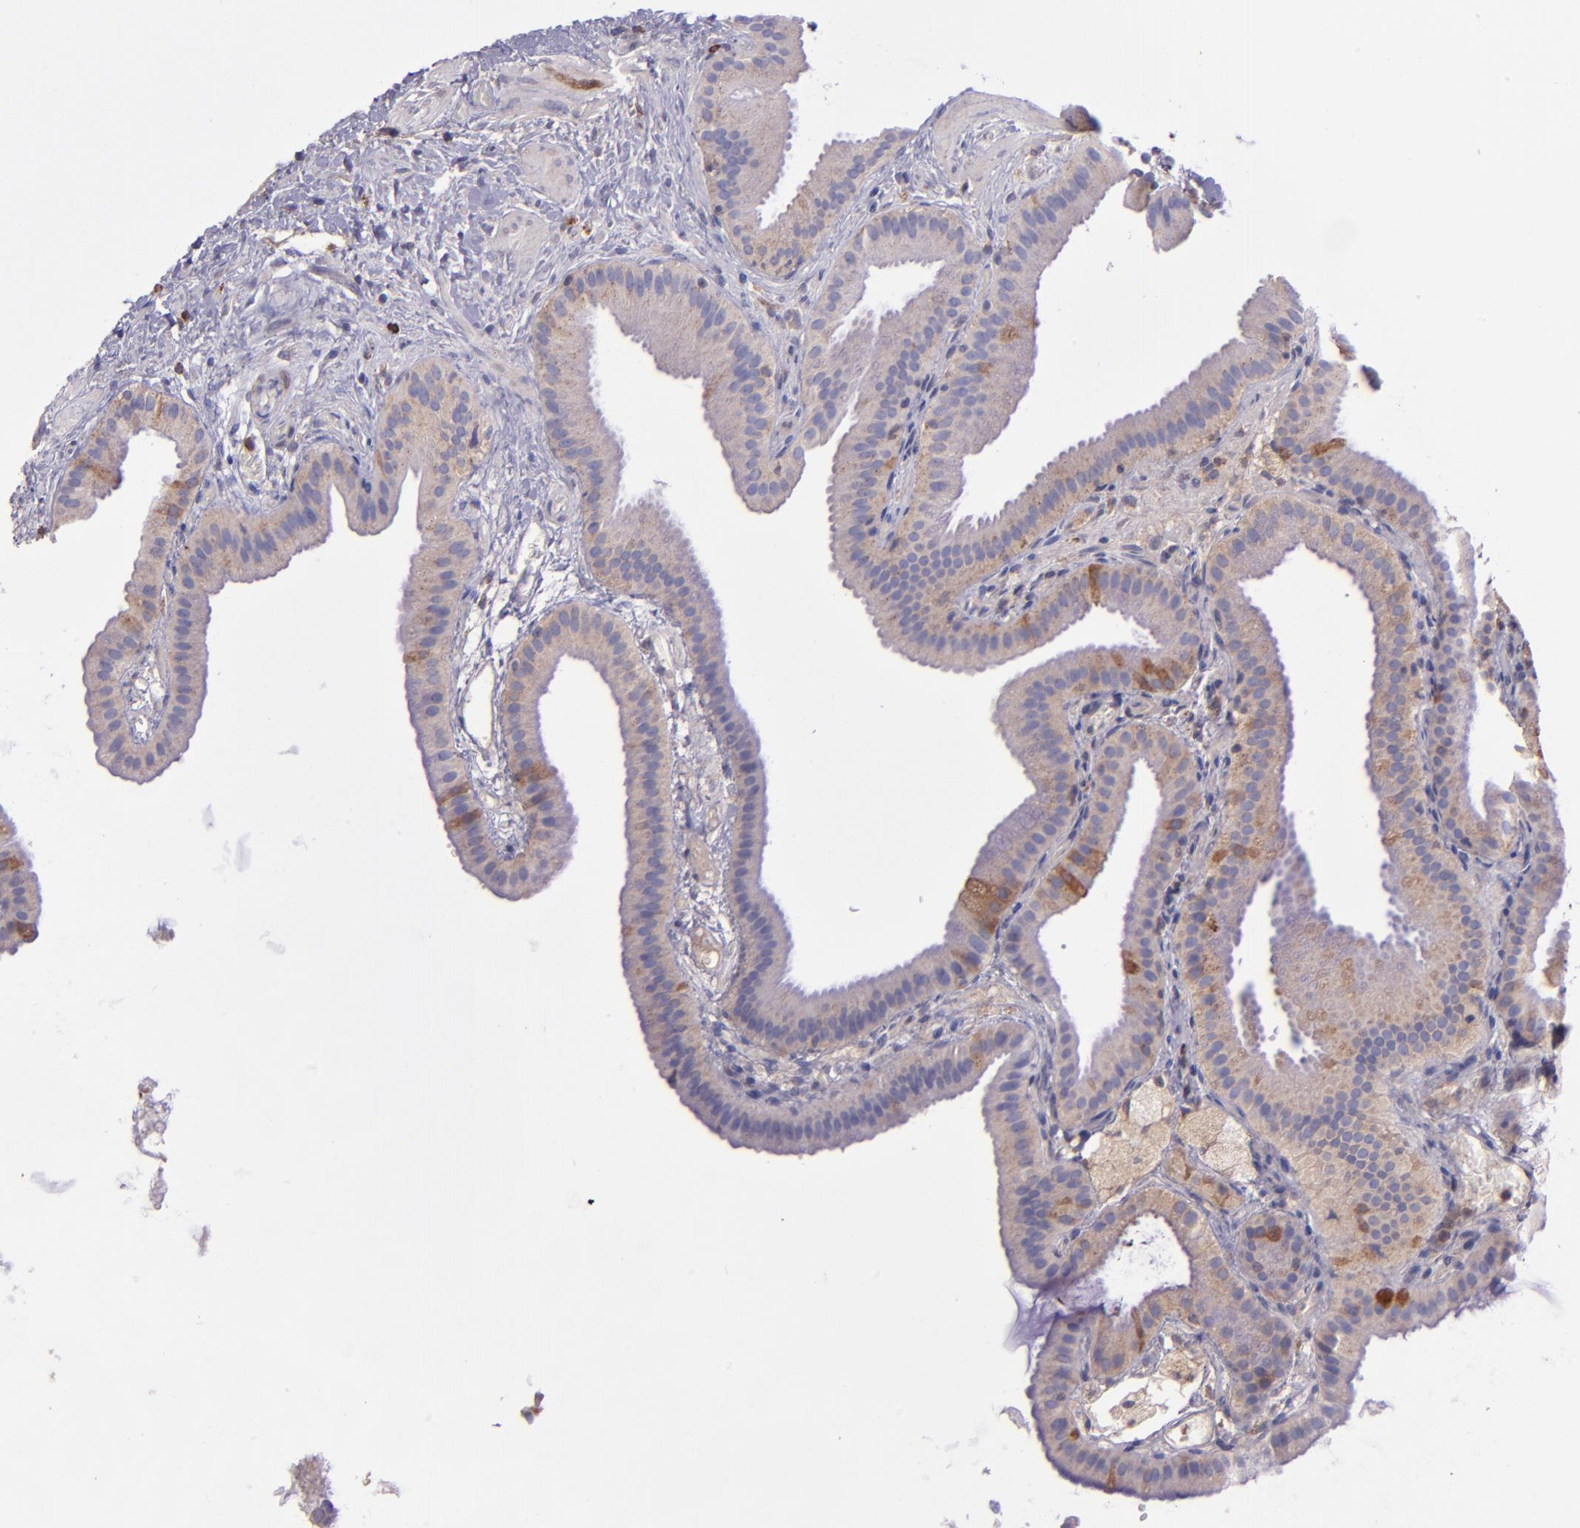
{"staining": {"intensity": "moderate", "quantity": "<25%", "location": "cytoplasmic/membranous"}, "tissue": "gallbladder", "cell_type": "Glandular cells", "image_type": "normal", "snomed": [{"axis": "morphology", "description": "Normal tissue, NOS"}, {"axis": "topography", "description": "Gallbladder"}], "caption": "Moderate cytoplasmic/membranous expression for a protein is identified in about <25% of glandular cells of benign gallbladder using immunohistochemistry.", "gene": "WASH6P", "patient": {"sex": "female", "age": 63}}